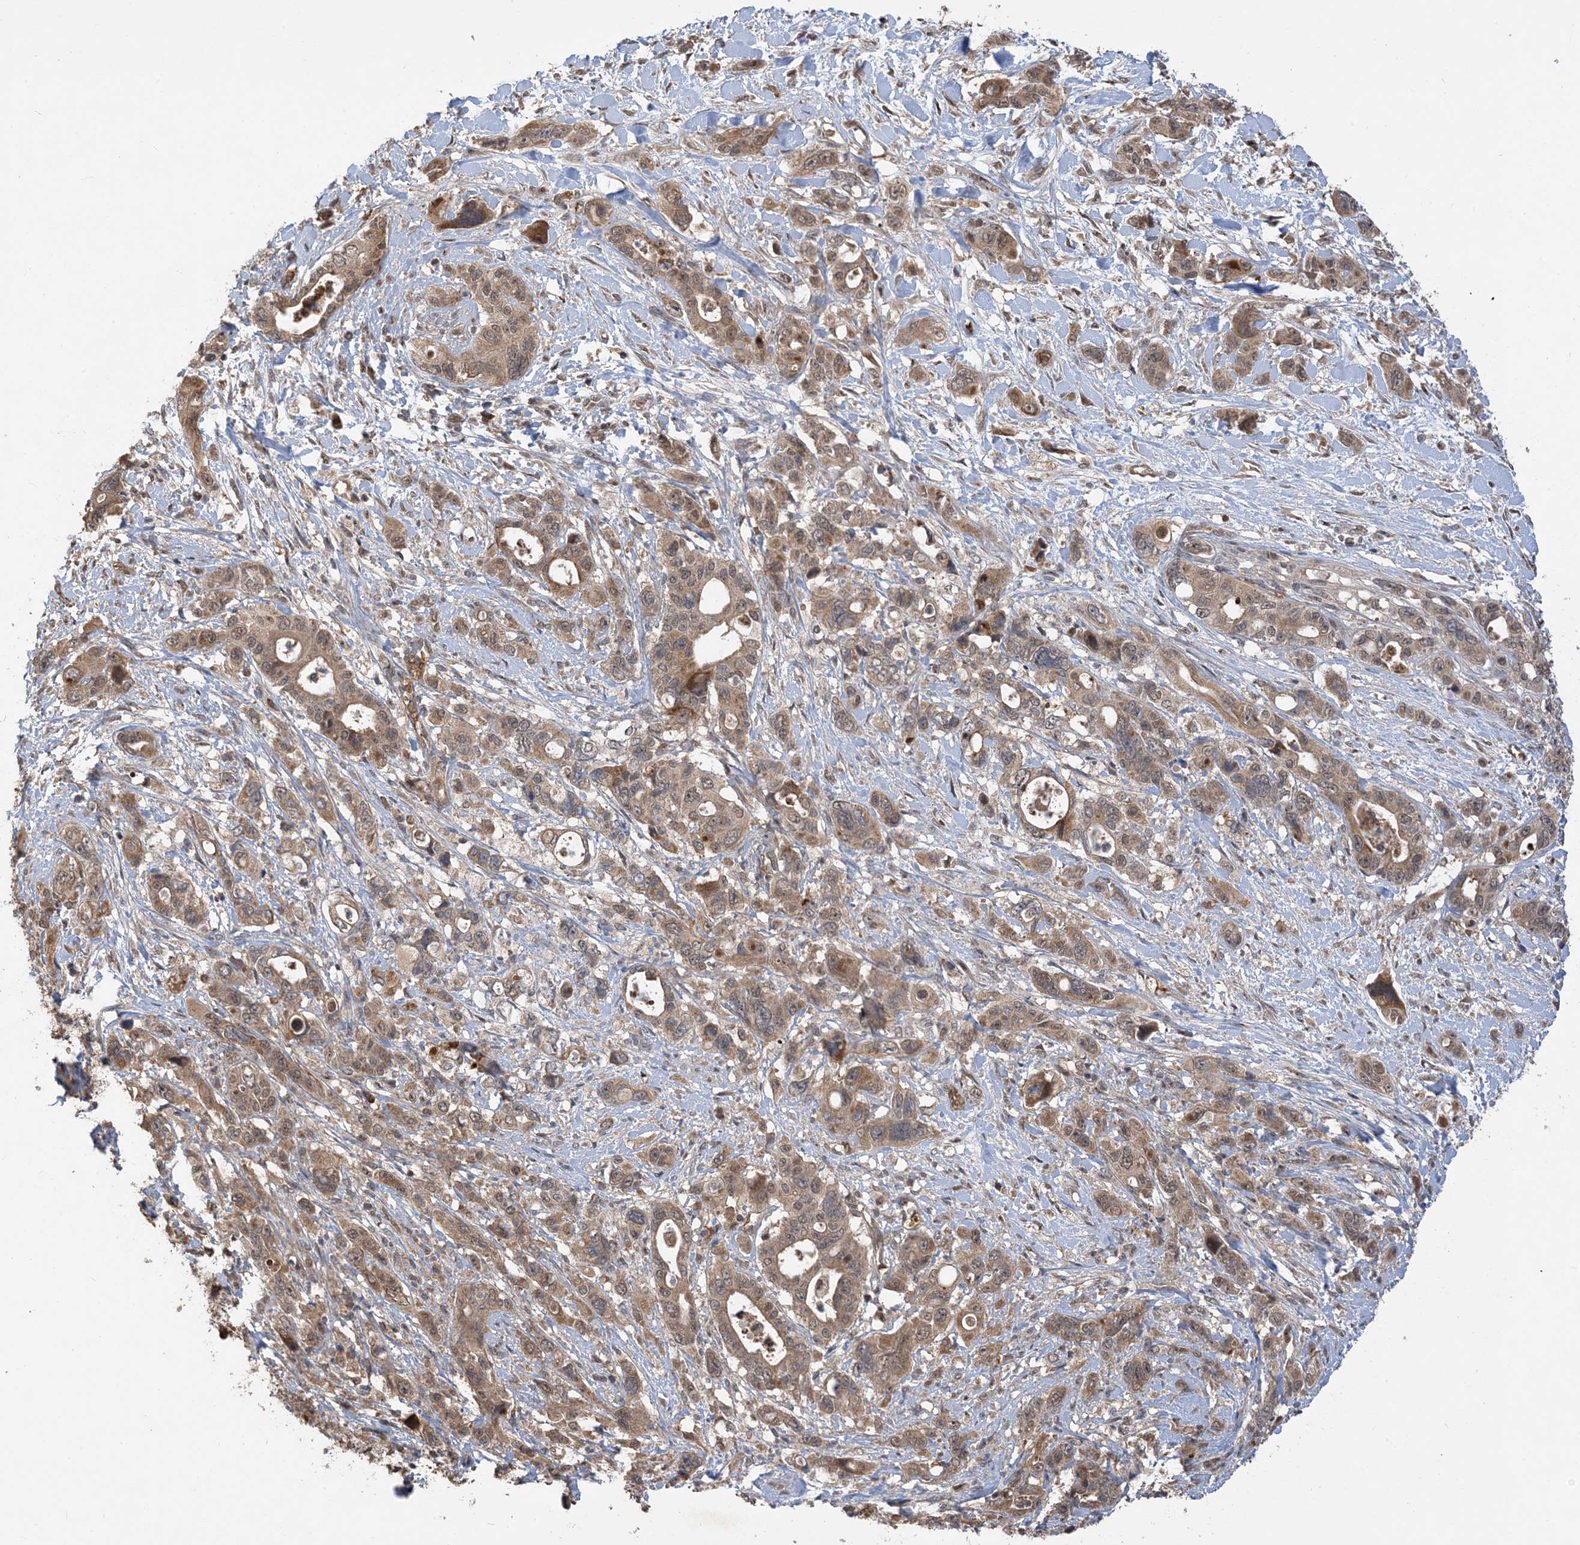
{"staining": {"intensity": "moderate", "quantity": ">75%", "location": "cytoplasmic/membranous"}, "tissue": "pancreatic cancer", "cell_type": "Tumor cells", "image_type": "cancer", "snomed": [{"axis": "morphology", "description": "Adenocarcinoma, NOS"}, {"axis": "topography", "description": "Pancreas"}], "caption": "Adenocarcinoma (pancreatic) tissue displays moderate cytoplasmic/membranous staining in approximately >75% of tumor cells, visualized by immunohistochemistry. (DAB (3,3'-diaminobenzidine) IHC with brightfield microscopy, high magnification).", "gene": "PUSL1", "patient": {"sex": "male", "age": 46}}